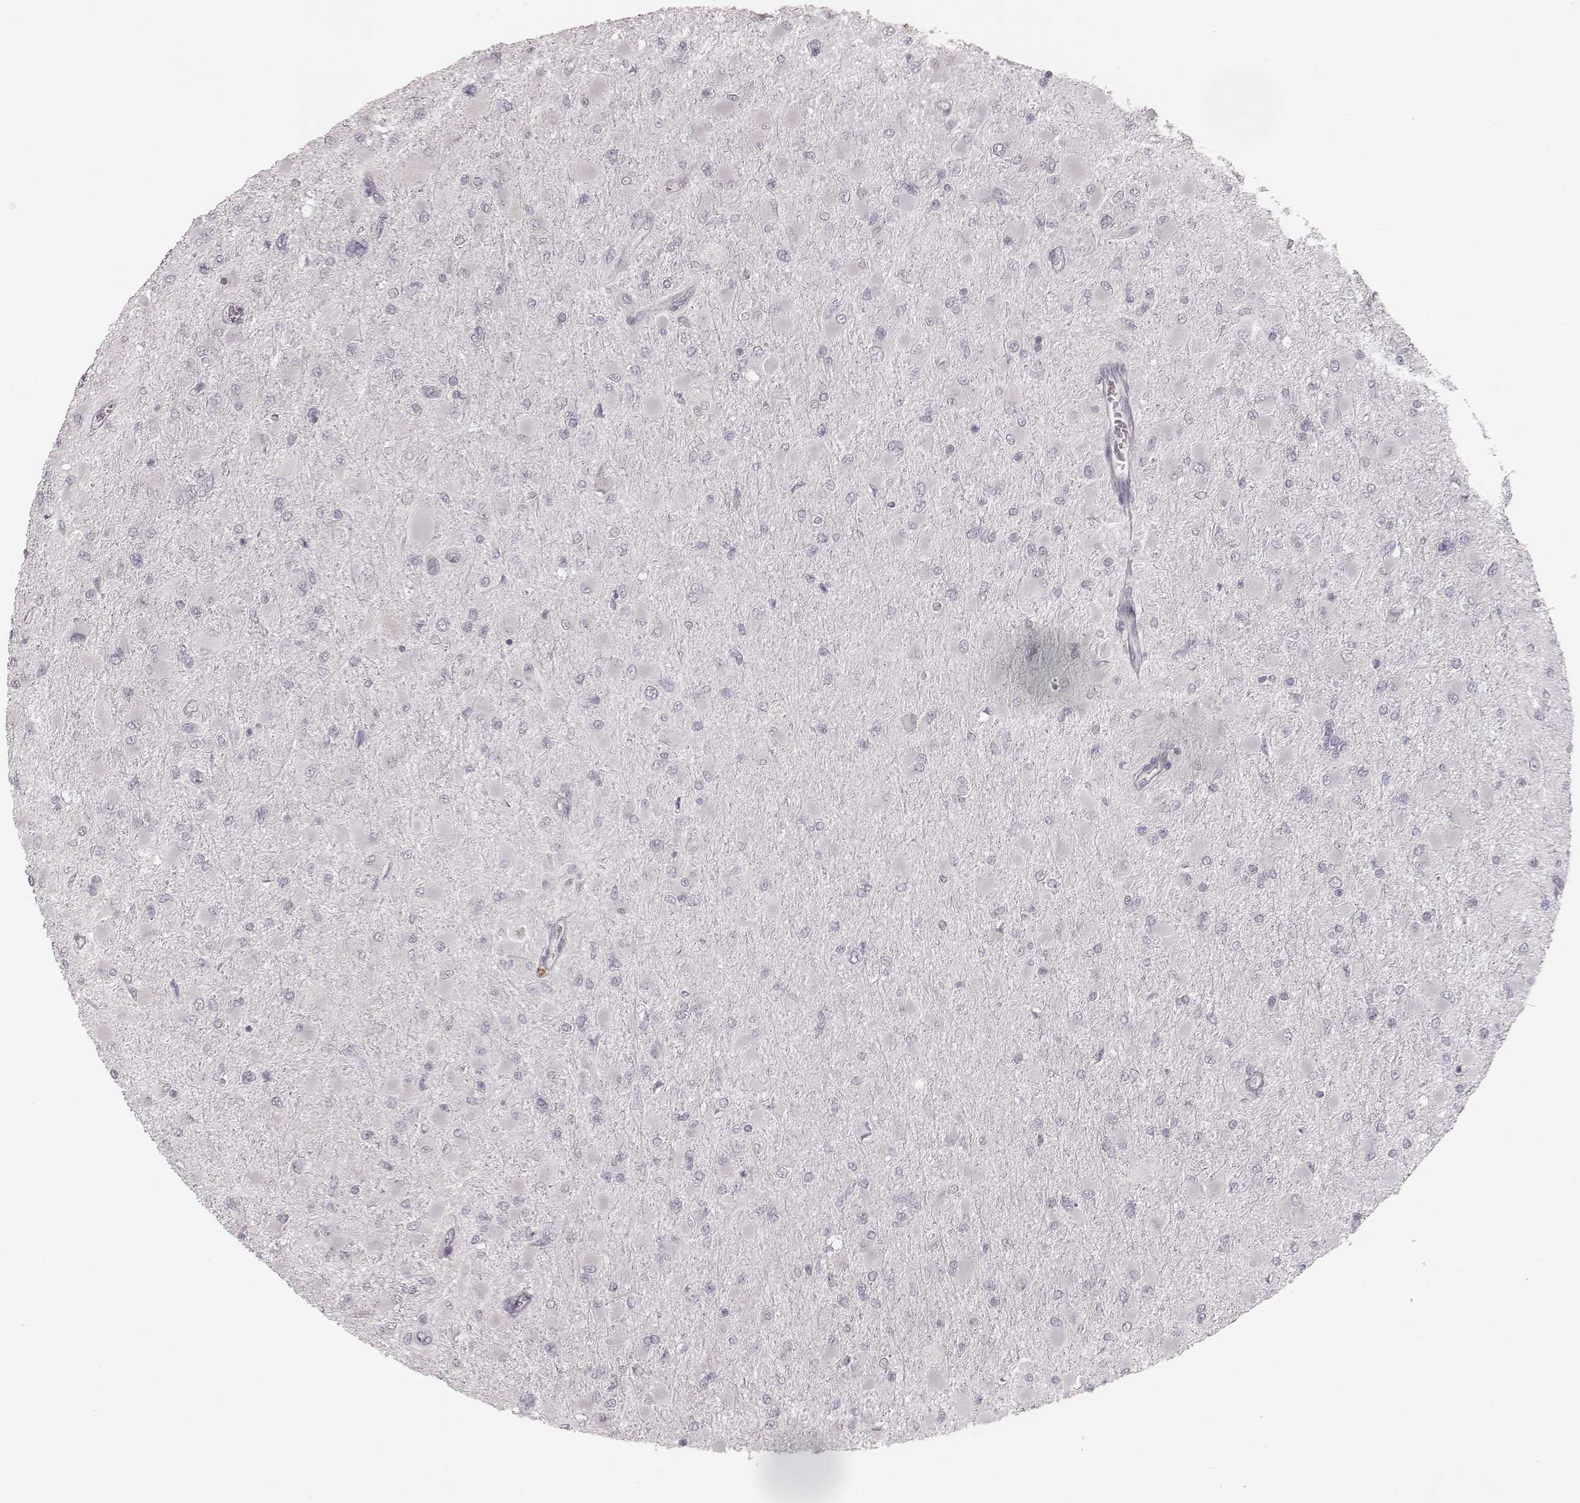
{"staining": {"intensity": "negative", "quantity": "none", "location": "none"}, "tissue": "glioma", "cell_type": "Tumor cells", "image_type": "cancer", "snomed": [{"axis": "morphology", "description": "Glioma, malignant, High grade"}, {"axis": "topography", "description": "Cerebral cortex"}], "caption": "Tumor cells are negative for brown protein staining in glioma.", "gene": "ACACB", "patient": {"sex": "female", "age": 36}}